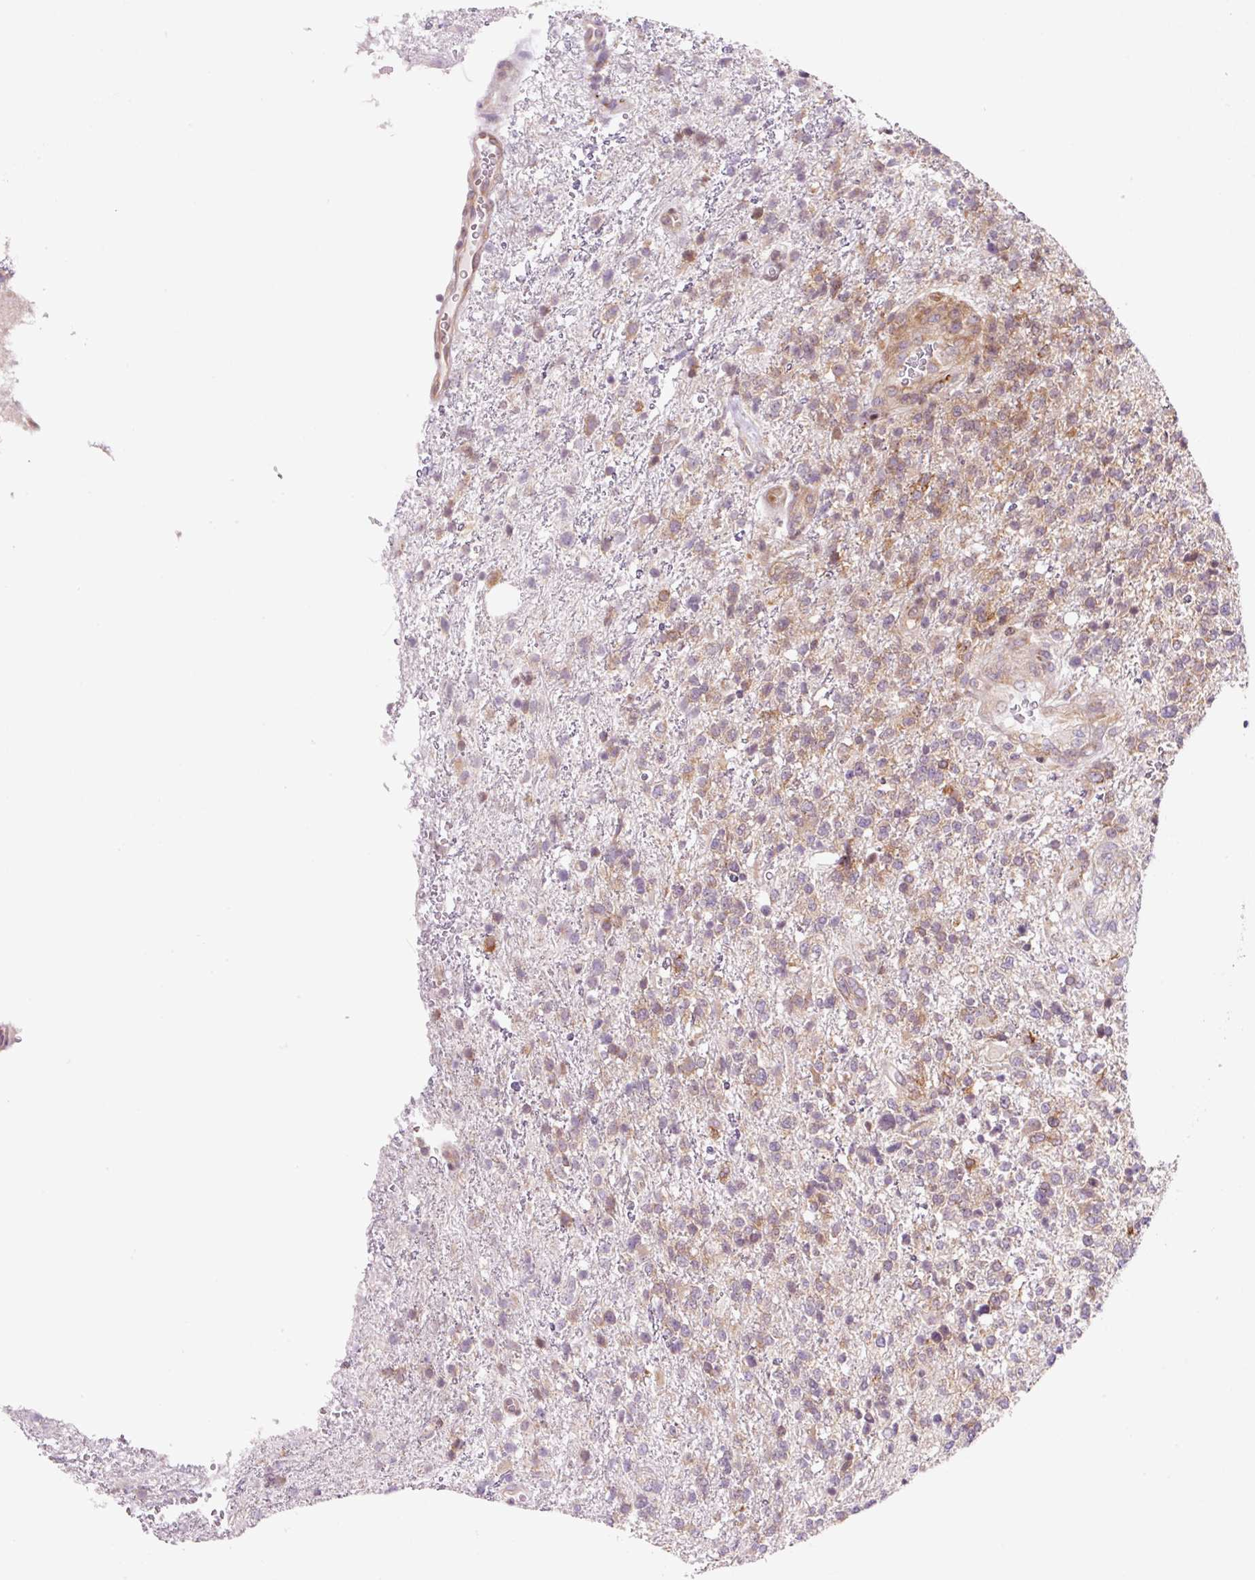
{"staining": {"intensity": "moderate", "quantity": ">75%", "location": "cytoplasmic/membranous"}, "tissue": "glioma", "cell_type": "Tumor cells", "image_type": "cancer", "snomed": [{"axis": "morphology", "description": "Glioma, malignant, High grade"}, {"axis": "topography", "description": "Brain"}], "caption": "Glioma was stained to show a protein in brown. There is medium levels of moderate cytoplasmic/membranous positivity in about >75% of tumor cells. The staining was performed using DAB to visualize the protein expression in brown, while the nuclei were stained in blue with hematoxylin (Magnification: 20x).", "gene": "RPL41", "patient": {"sex": "male", "age": 56}}